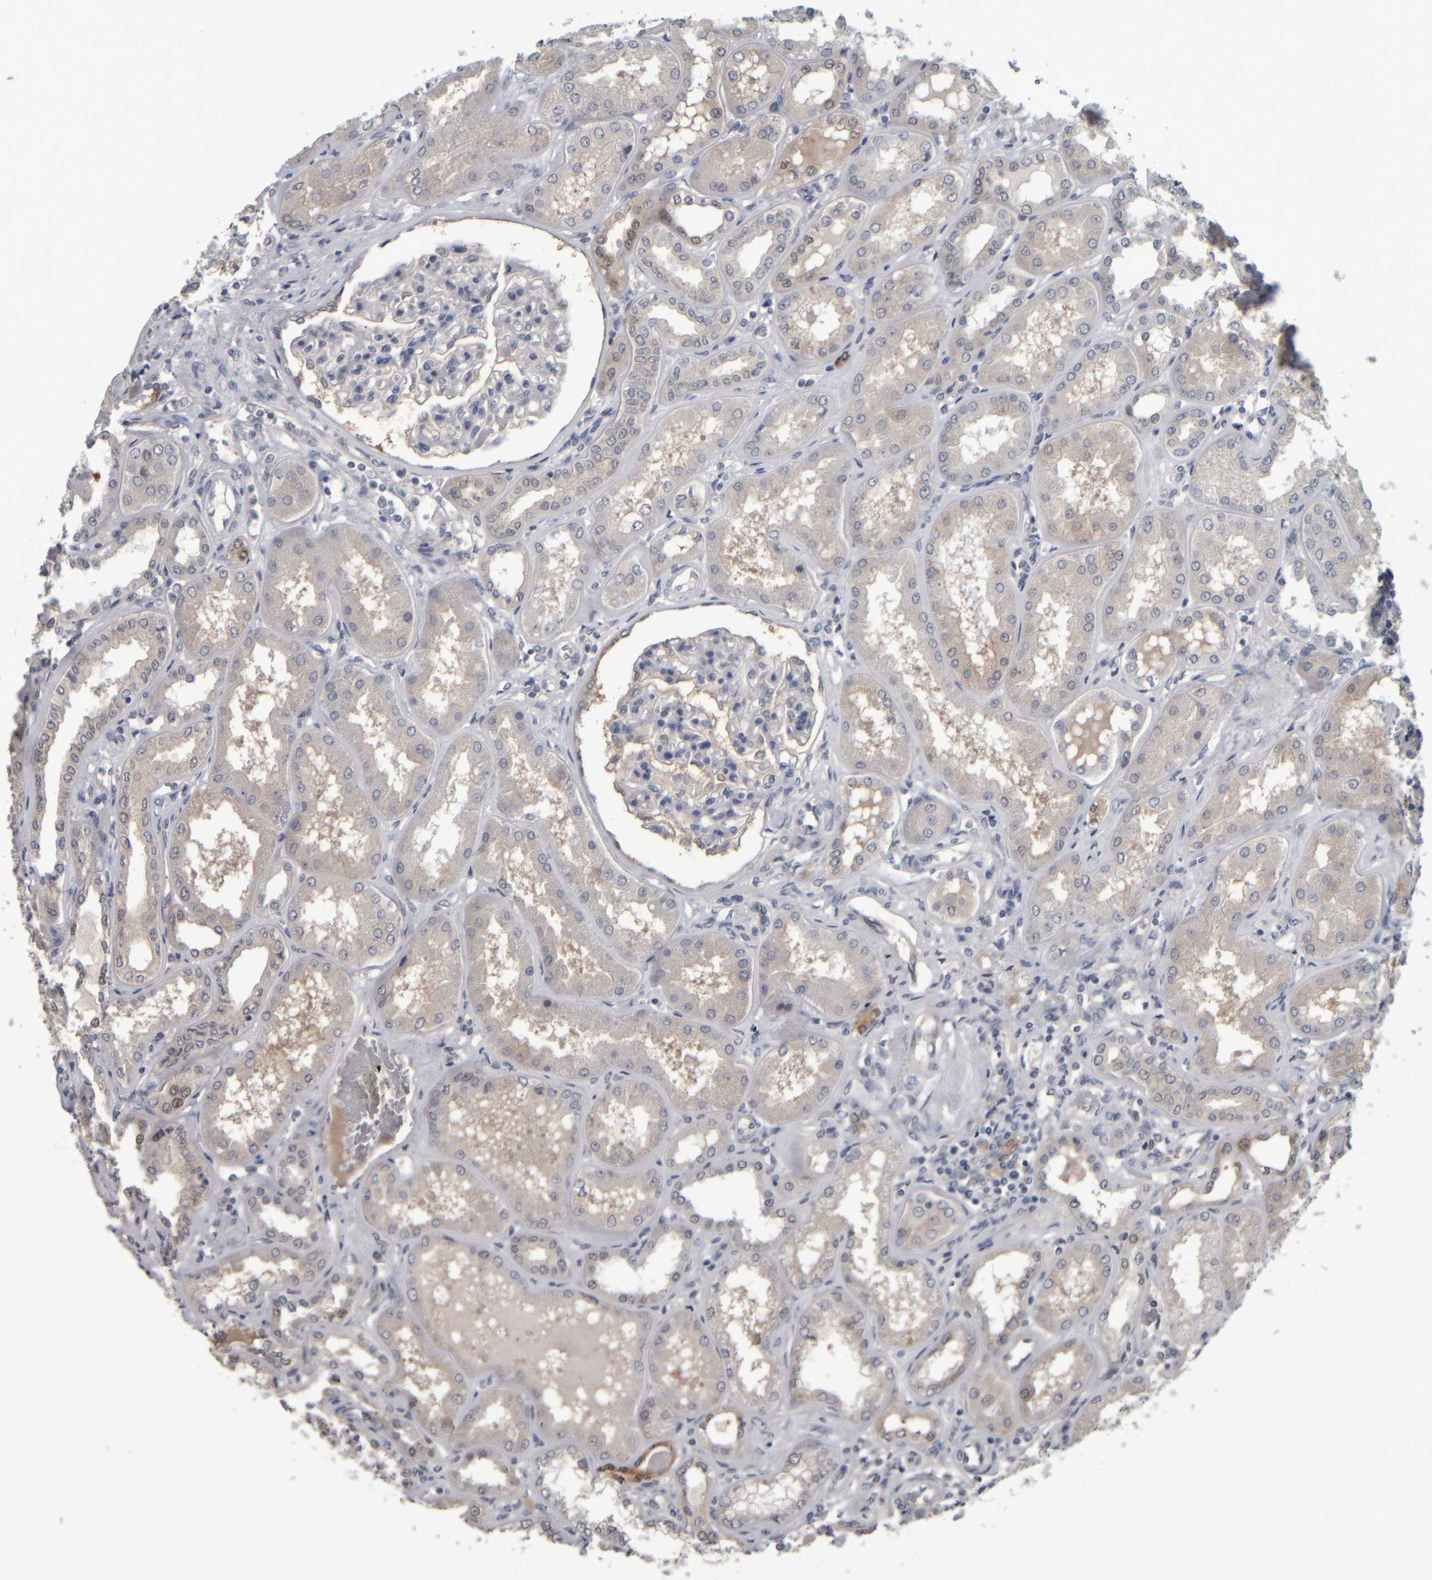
{"staining": {"intensity": "moderate", "quantity": "<25%", "location": "cytoplasmic/membranous,nuclear"}, "tissue": "kidney", "cell_type": "Cells in glomeruli", "image_type": "normal", "snomed": [{"axis": "morphology", "description": "Normal tissue, NOS"}, {"axis": "topography", "description": "Kidney"}], "caption": "Moderate cytoplasmic/membranous,nuclear staining for a protein is present in about <25% of cells in glomeruli of benign kidney using immunohistochemistry.", "gene": "COL14A1", "patient": {"sex": "female", "age": 56}}